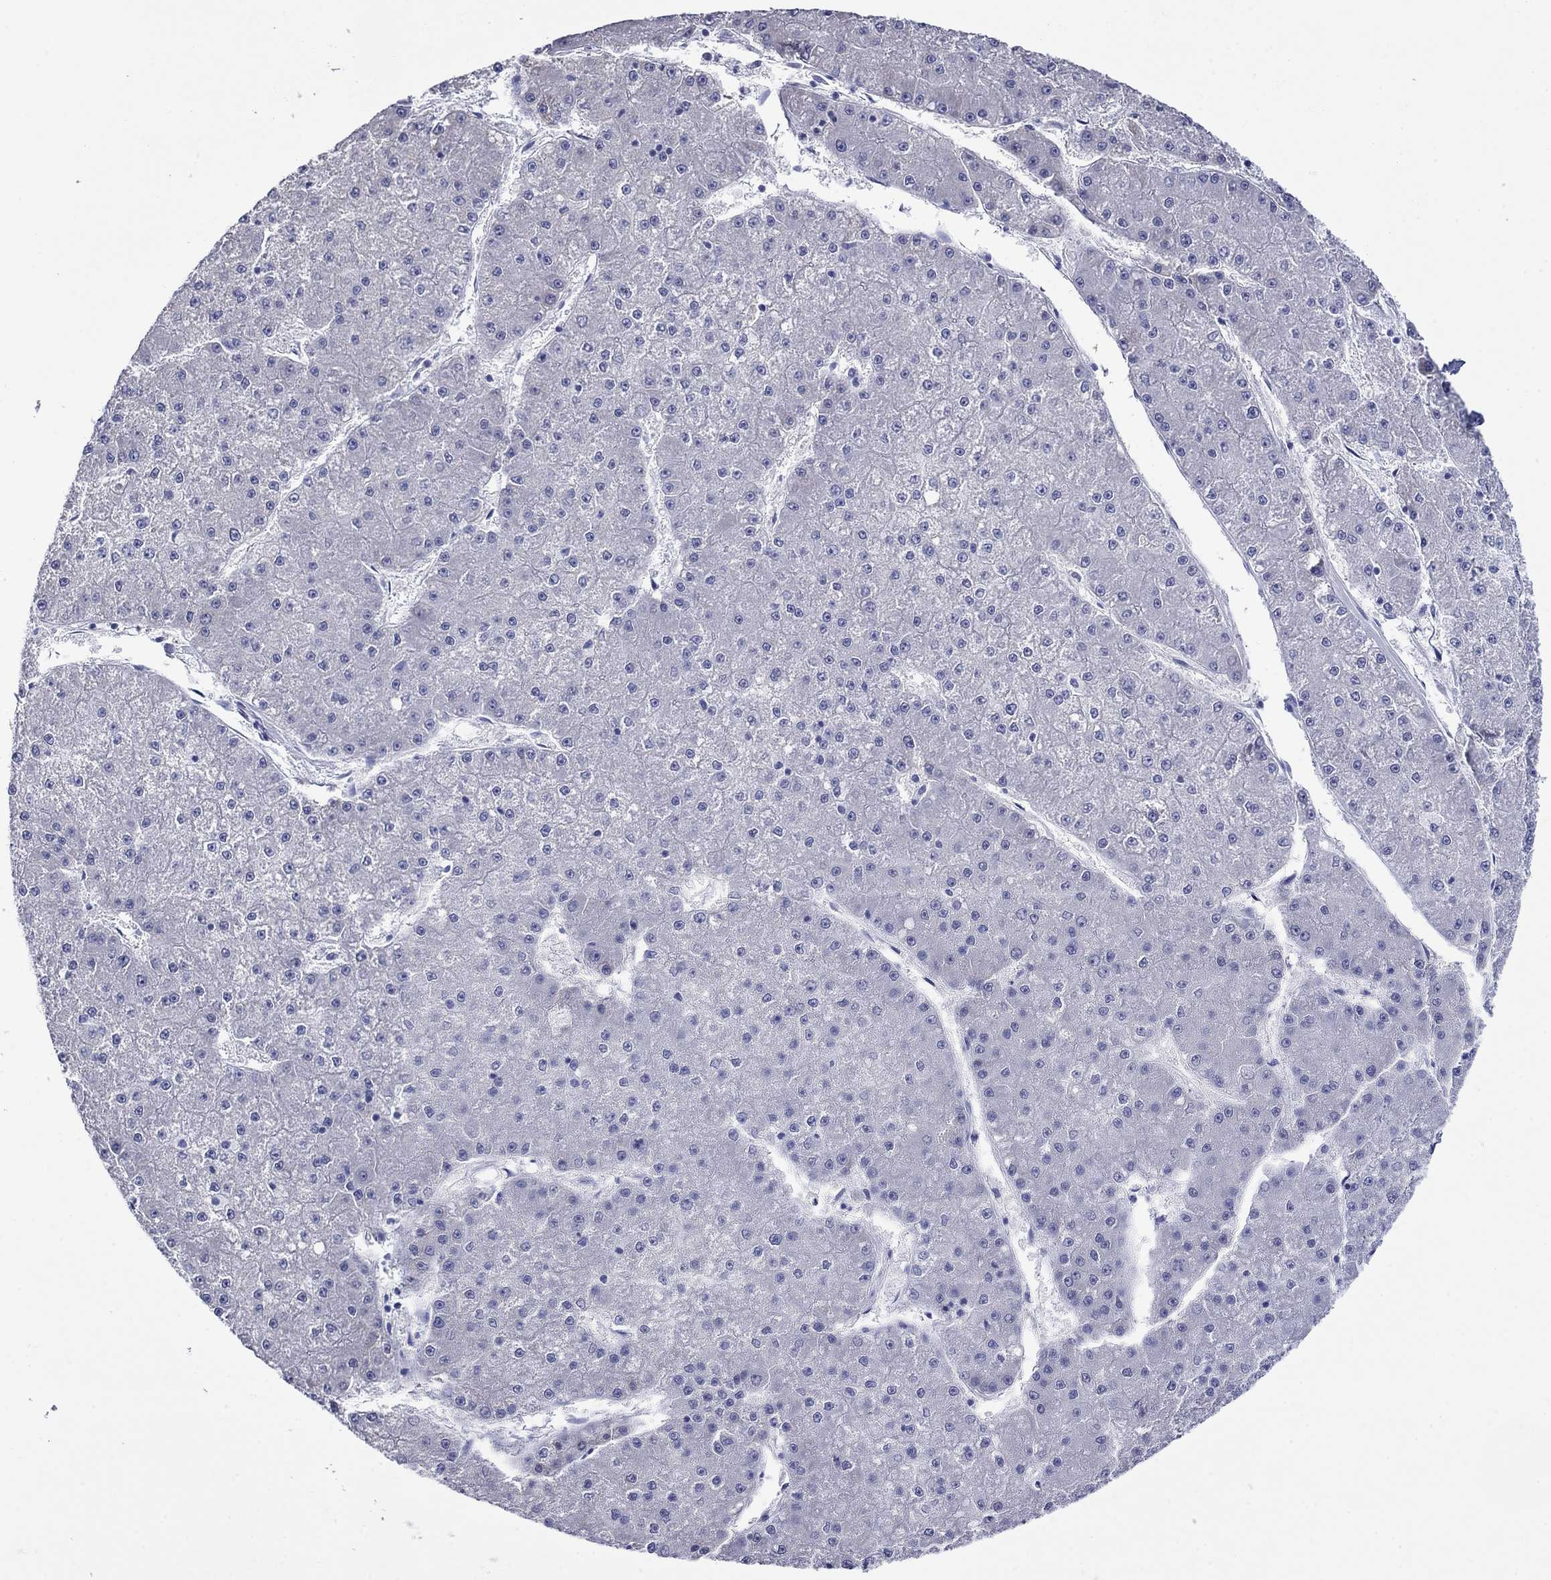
{"staining": {"intensity": "negative", "quantity": "none", "location": "none"}, "tissue": "liver cancer", "cell_type": "Tumor cells", "image_type": "cancer", "snomed": [{"axis": "morphology", "description": "Carcinoma, Hepatocellular, NOS"}, {"axis": "topography", "description": "Liver"}], "caption": "This is an immunohistochemistry micrograph of human liver cancer. There is no expression in tumor cells.", "gene": "GIP", "patient": {"sex": "male", "age": 73}}